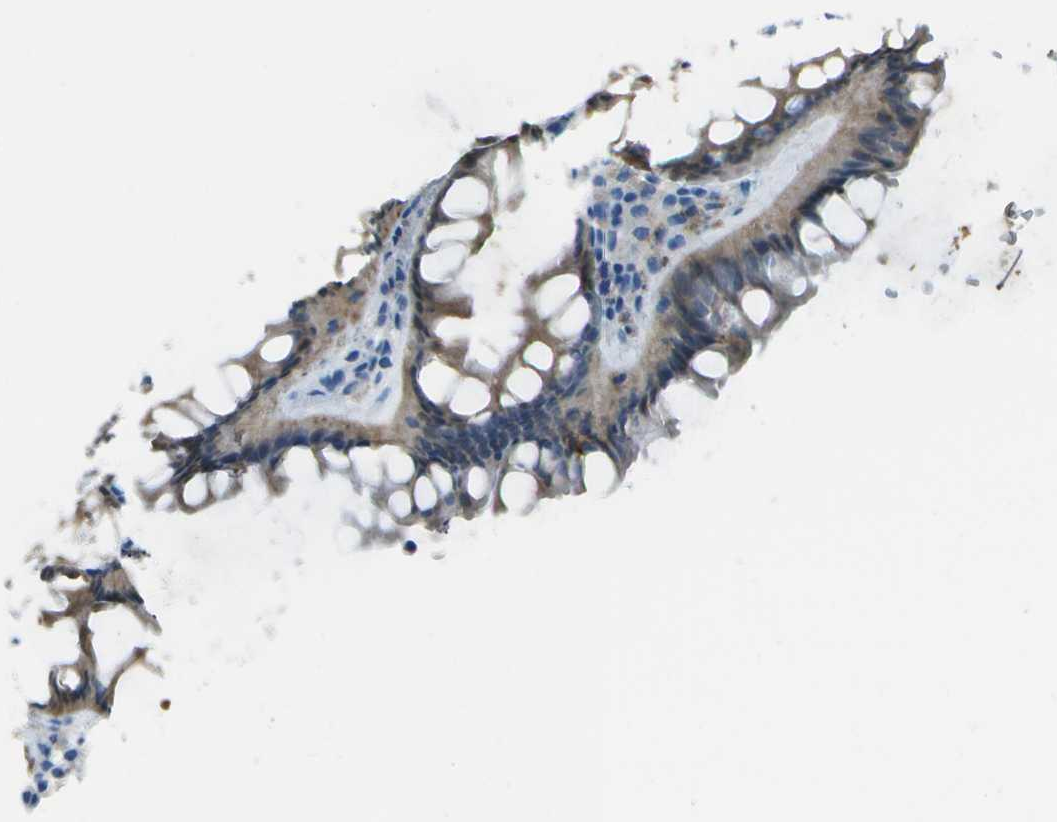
{"staining": {"intensity": "negative", "quantity": "none", "location": "none"}, "tissue": "colon", "cell_type": "Endothelial cells", "image_type": "normal", "snomed": [{"axis": "morphology", "description": "Normal tissue, NOS"}, {"axis": "topography", "description": "Colon"}], "caption": "DAB immunohistochemical staining of normal human colon reveals no significant staining in endothelial cells. Brightfield microscopy of immunohistochemistry stained with DAB (brown) and hematoxylin (blue), captured at high magnification.", "gene": "ASL", "patient": {"sex": "female", "age": 55}}